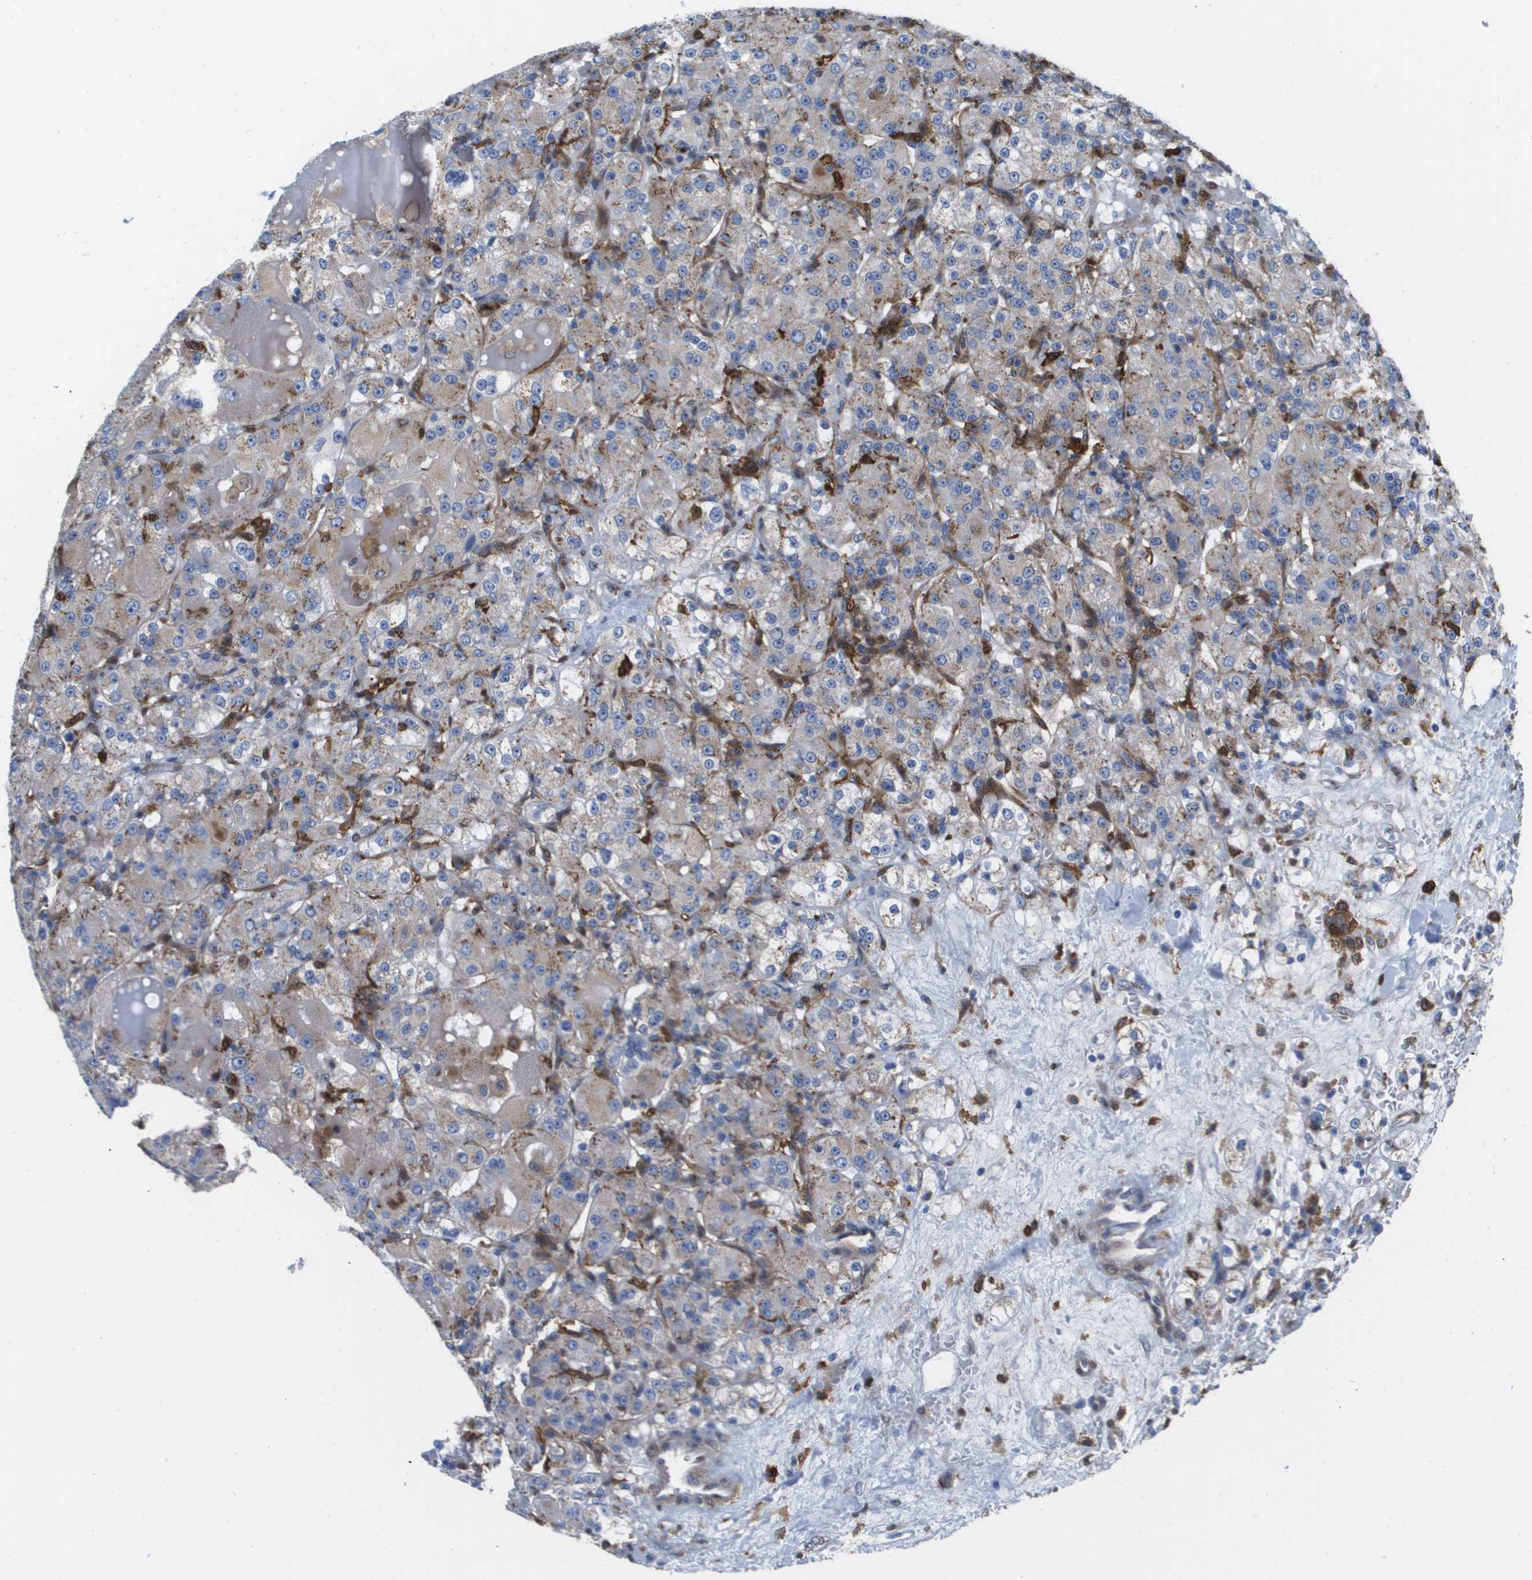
{"staining": {"intensity": "weak", "quantity": "<25%", "location": "cytoplasmic/membranous"}, "tissue": "renal cancer", "cell_type": "Tumor cells", "image_type": "cancer", "snomed": [{"axis": "morphology", "description": "Normal tissue, NOS"}, {"axis": "morphology", "description": "Adenocarcinoma, NOS"}, {"axis": "topography", "description": "Kidney"}], "caption": "The immunohistochemistry (IHC) histopathology image has no significant staining in tumor cells of renal cancer tissue.", "gene": "SLC37A2", "patient": {"sex": "male", "age": 61}}